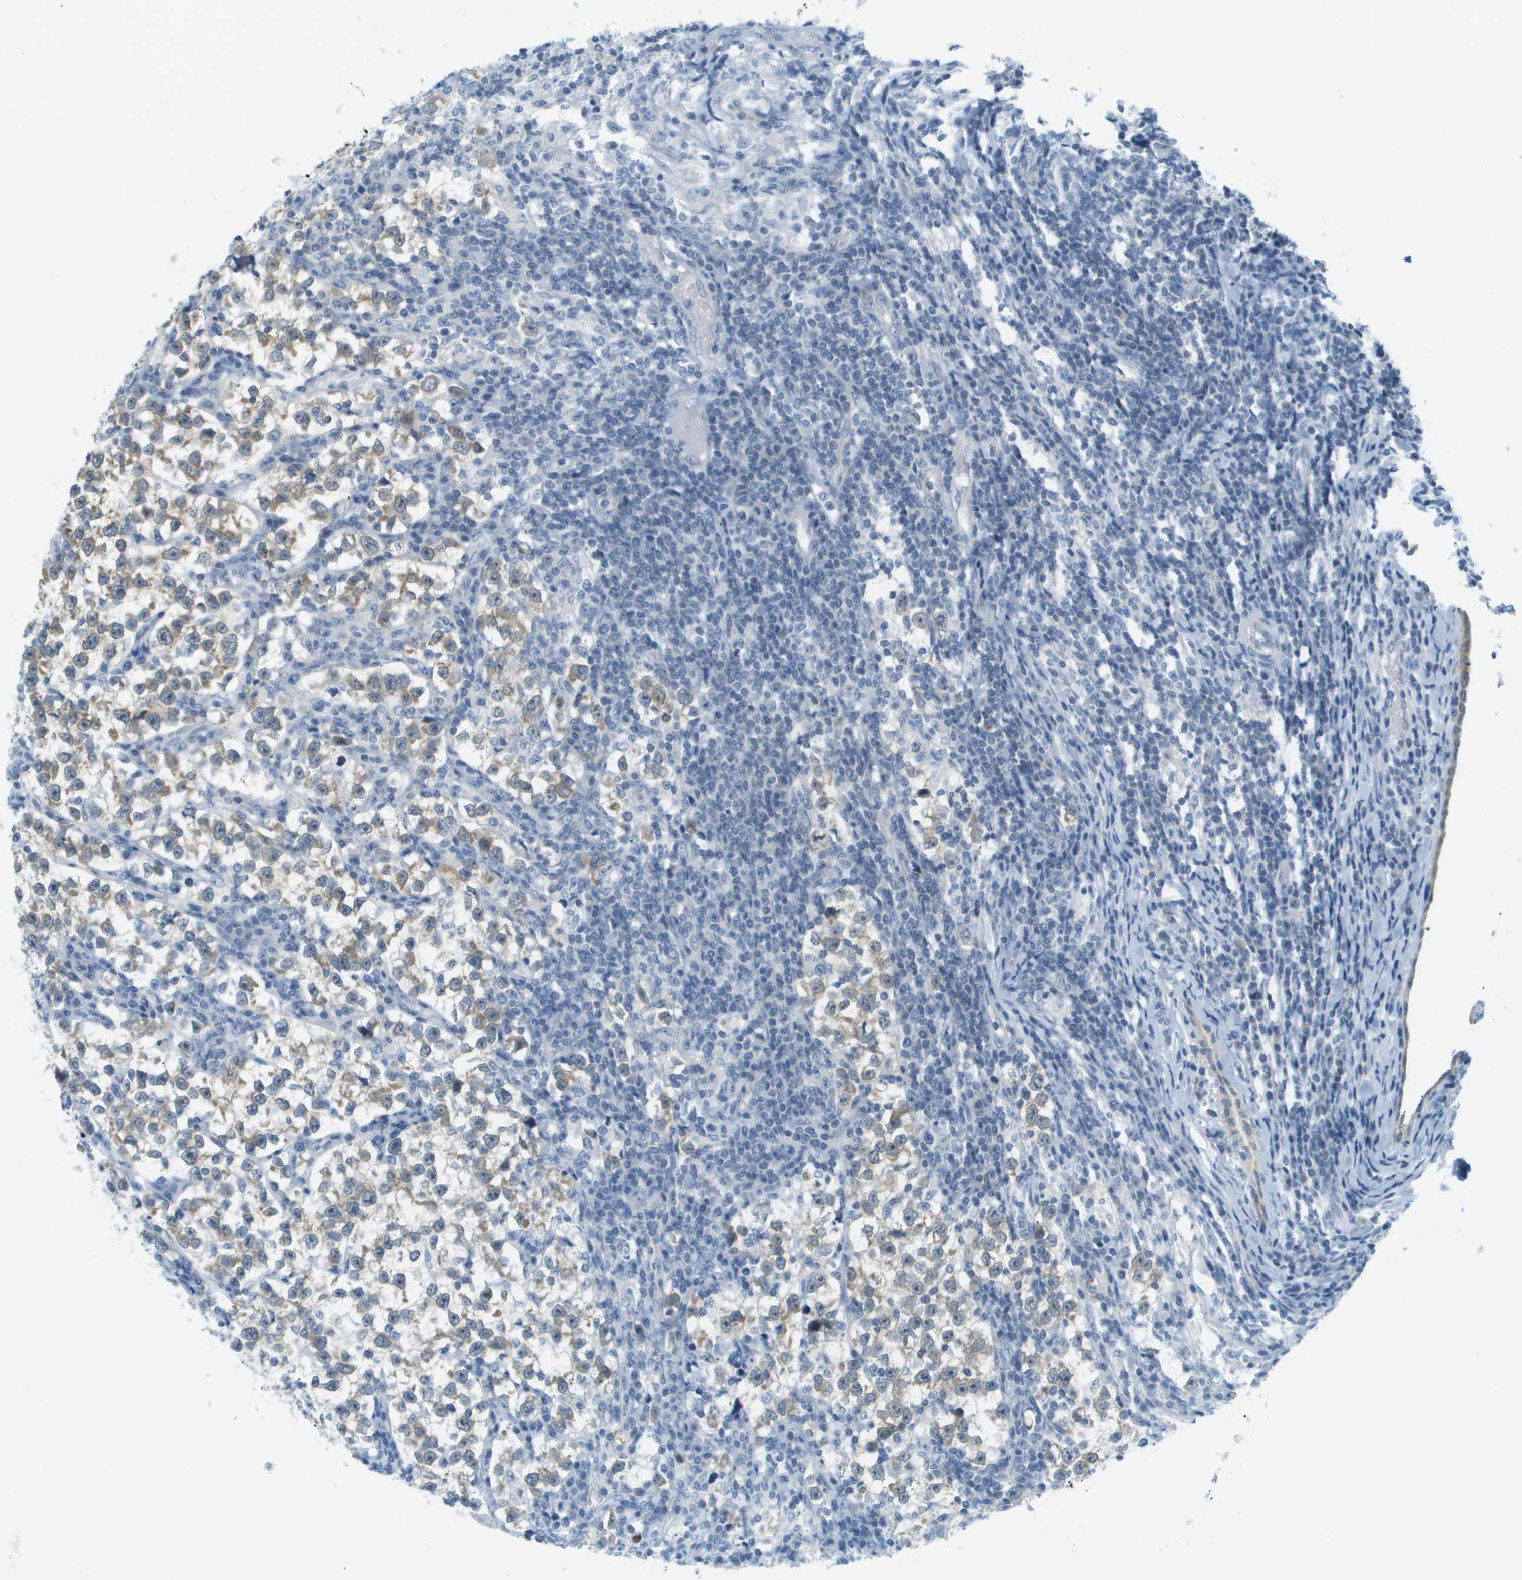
{"staining": {"intensity": "weak", "quantity": "25%-75%", "location": "cytoplasmic/membranous"}, "tissue": "testis cancer", "cell_type": "Tumor cells", "image_type": "cancer", "snomed": [{"axis": "morphology", "description": "Normal tissue, NOS"}, {"axis": "morphology", "description": "Seminoma, NOS"}, {"axis": "topography", "description": "Testis"}], "caption": "About 25%-75% of tumor cells in human testis cancer reveal weak cytoplasmic/membranous protein expression as visualized by brown immunohistochemical staining.", "gene": "SMYD5", "patient": {"sex": "male", "age": 43}}